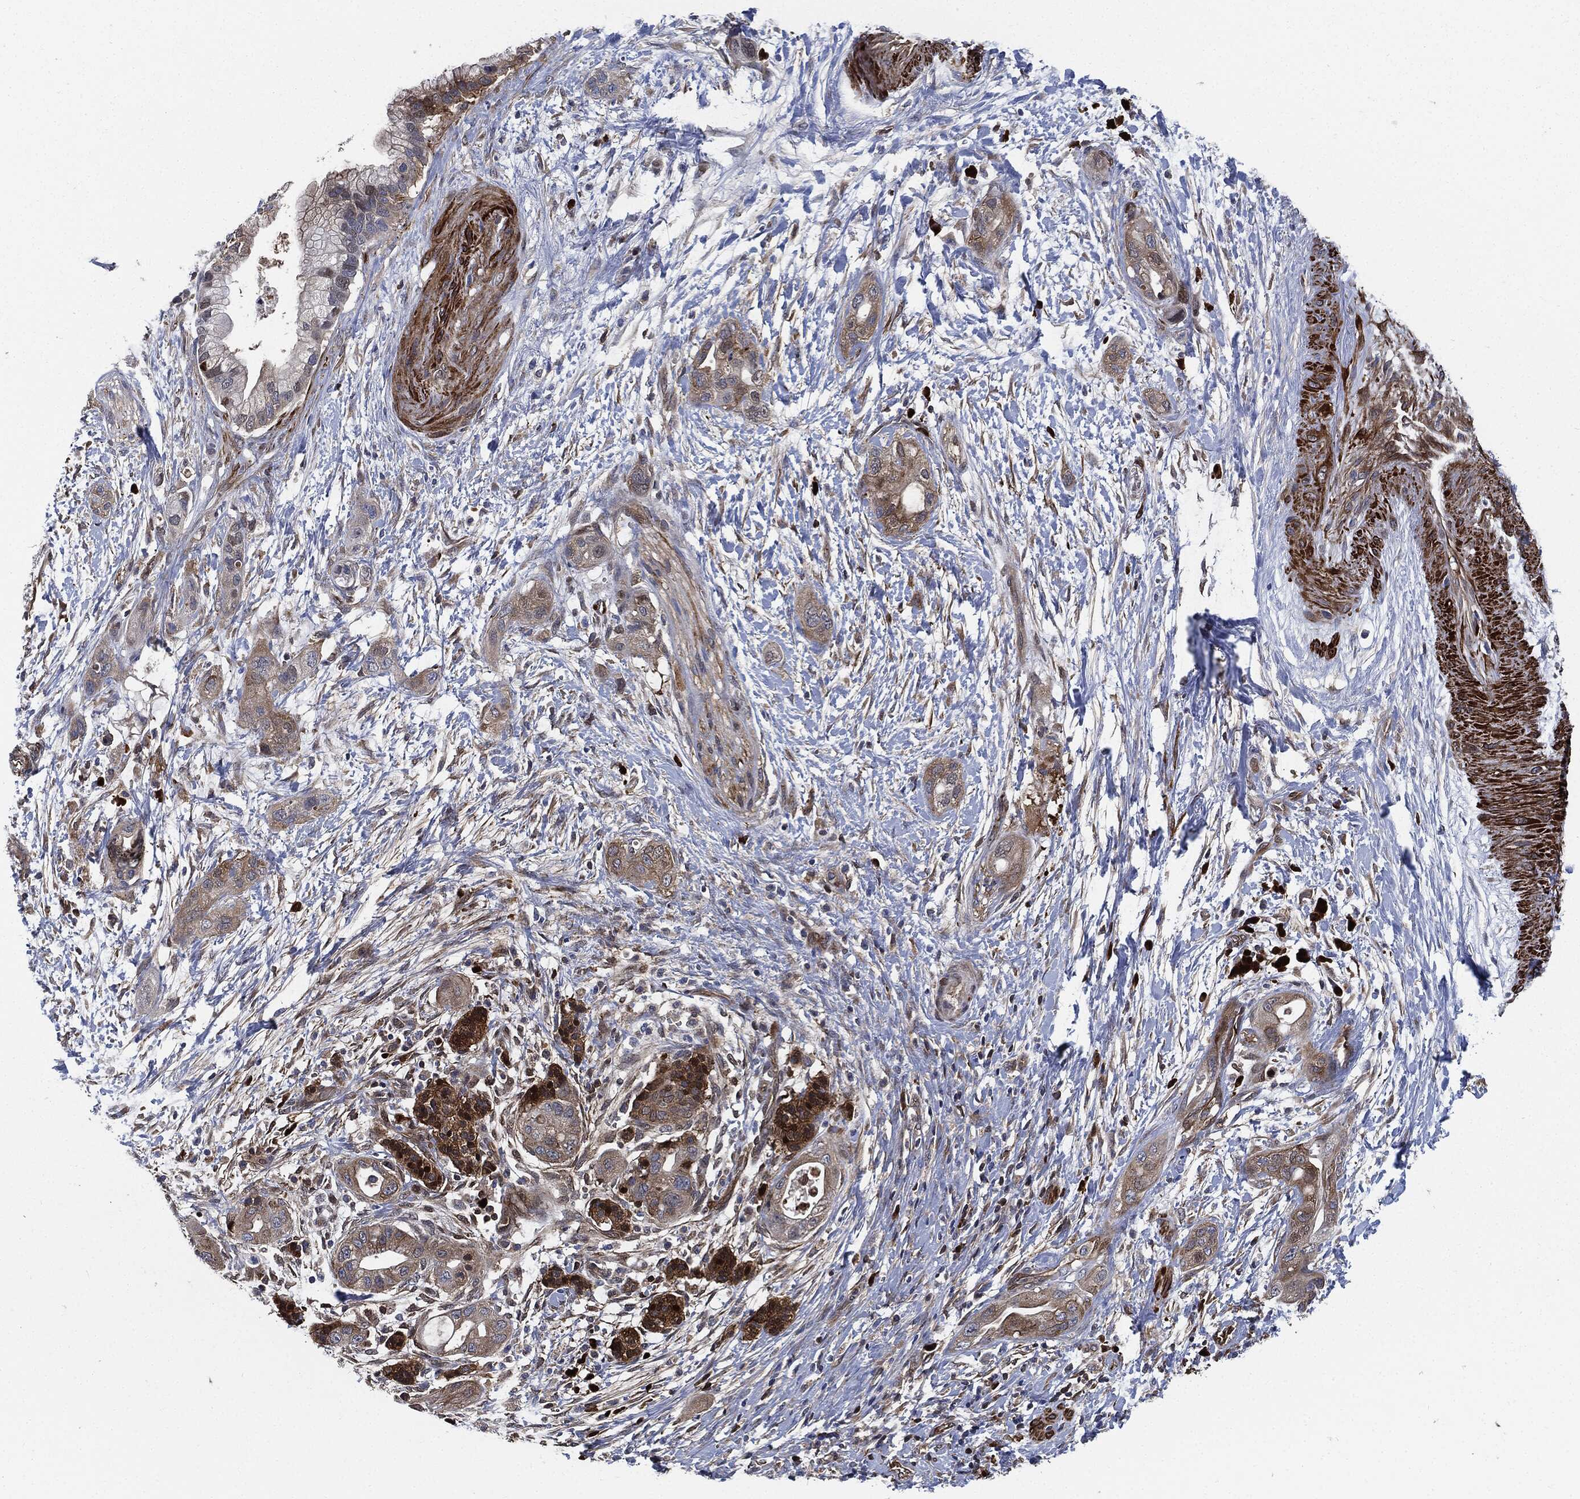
{"staining": {"intensity": "strong", "quantity": "<25%", "location": "cytoplasmic/membranous,nuclear"}, "tissue": "pancreatic cancer", "cell_type": "Tumor cells", "image_type": "cancer", "snomed": [{"axis": "morphology", "description": "Adenocarcinoma, NOS"}, {"axis": "topography", "description": "Pancreas"}], "caption": "An image showing strong cytoplasmic/membranous and nuclear positivity in about <25% of tumor cells in pancreatic adenocarcinoma, as visualized by brown immunohistochemical staining.", "gene": "PRDX2", "patient": {"sex": "male", "age": 44}}